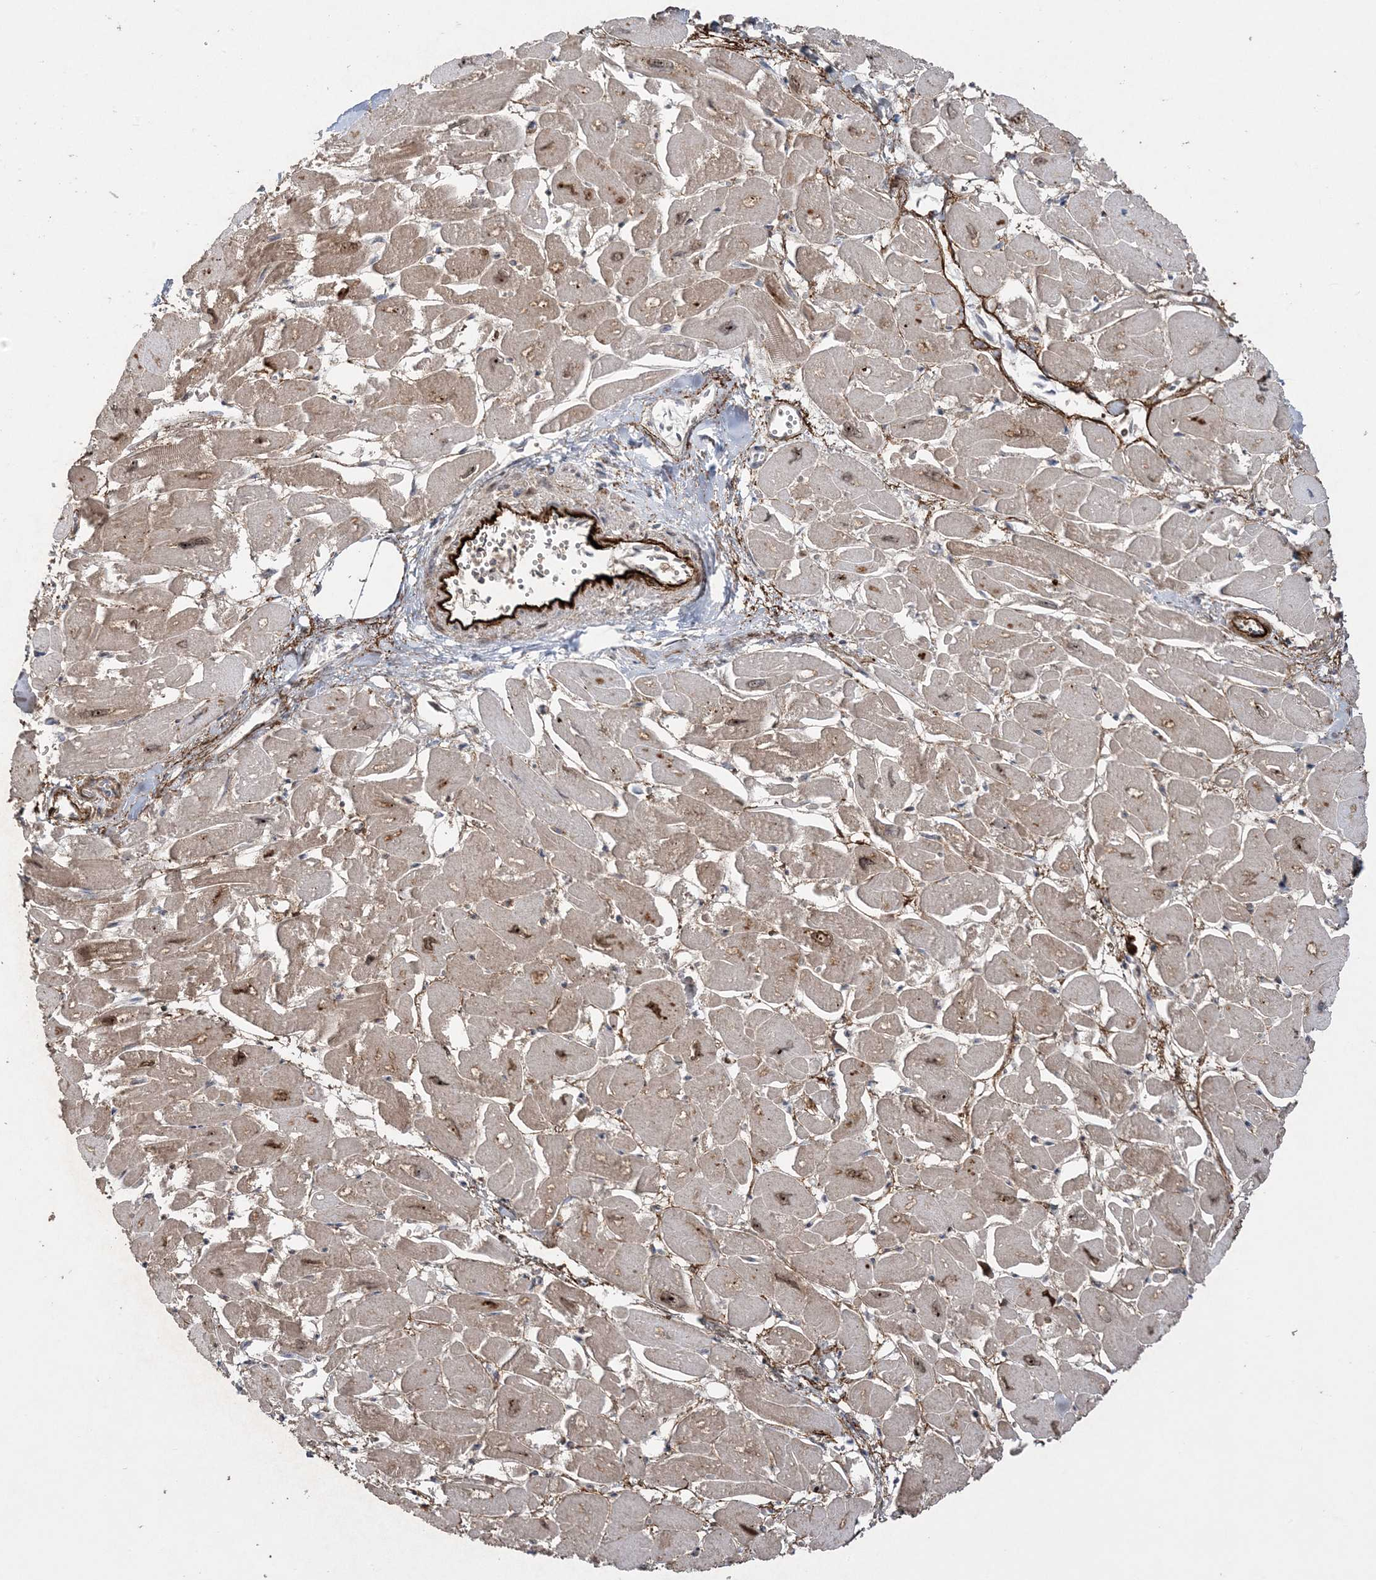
{"staining": {"intensity": "moderate", "quantity": "25%-75%", "location": "cytoplasmic/membranous,nuclear"}, "tissue": "heart muscle", "cell_type": "Cardiomyocytes", "image_type": "normal", "snomed": [{"axis": "morphology", "description": "Normal tissue, NOS"}, {"axis": "topography", "description": "Heart"}], "caption": "High-power microscopy captured an IHC micrograph of benign heart muscle, revealing moderate cytoplasmic/membranous,nuclear positivity in about 25%-75% of cardiomyocytes. The staining was performed using DAB (3,3'-diaminobenzidine), with brown indicating positive protein expression. Nuclei are stained blue with hematoxylin.", "gene": "XRN1", "patient": {"sex": "male", "age": 54}}